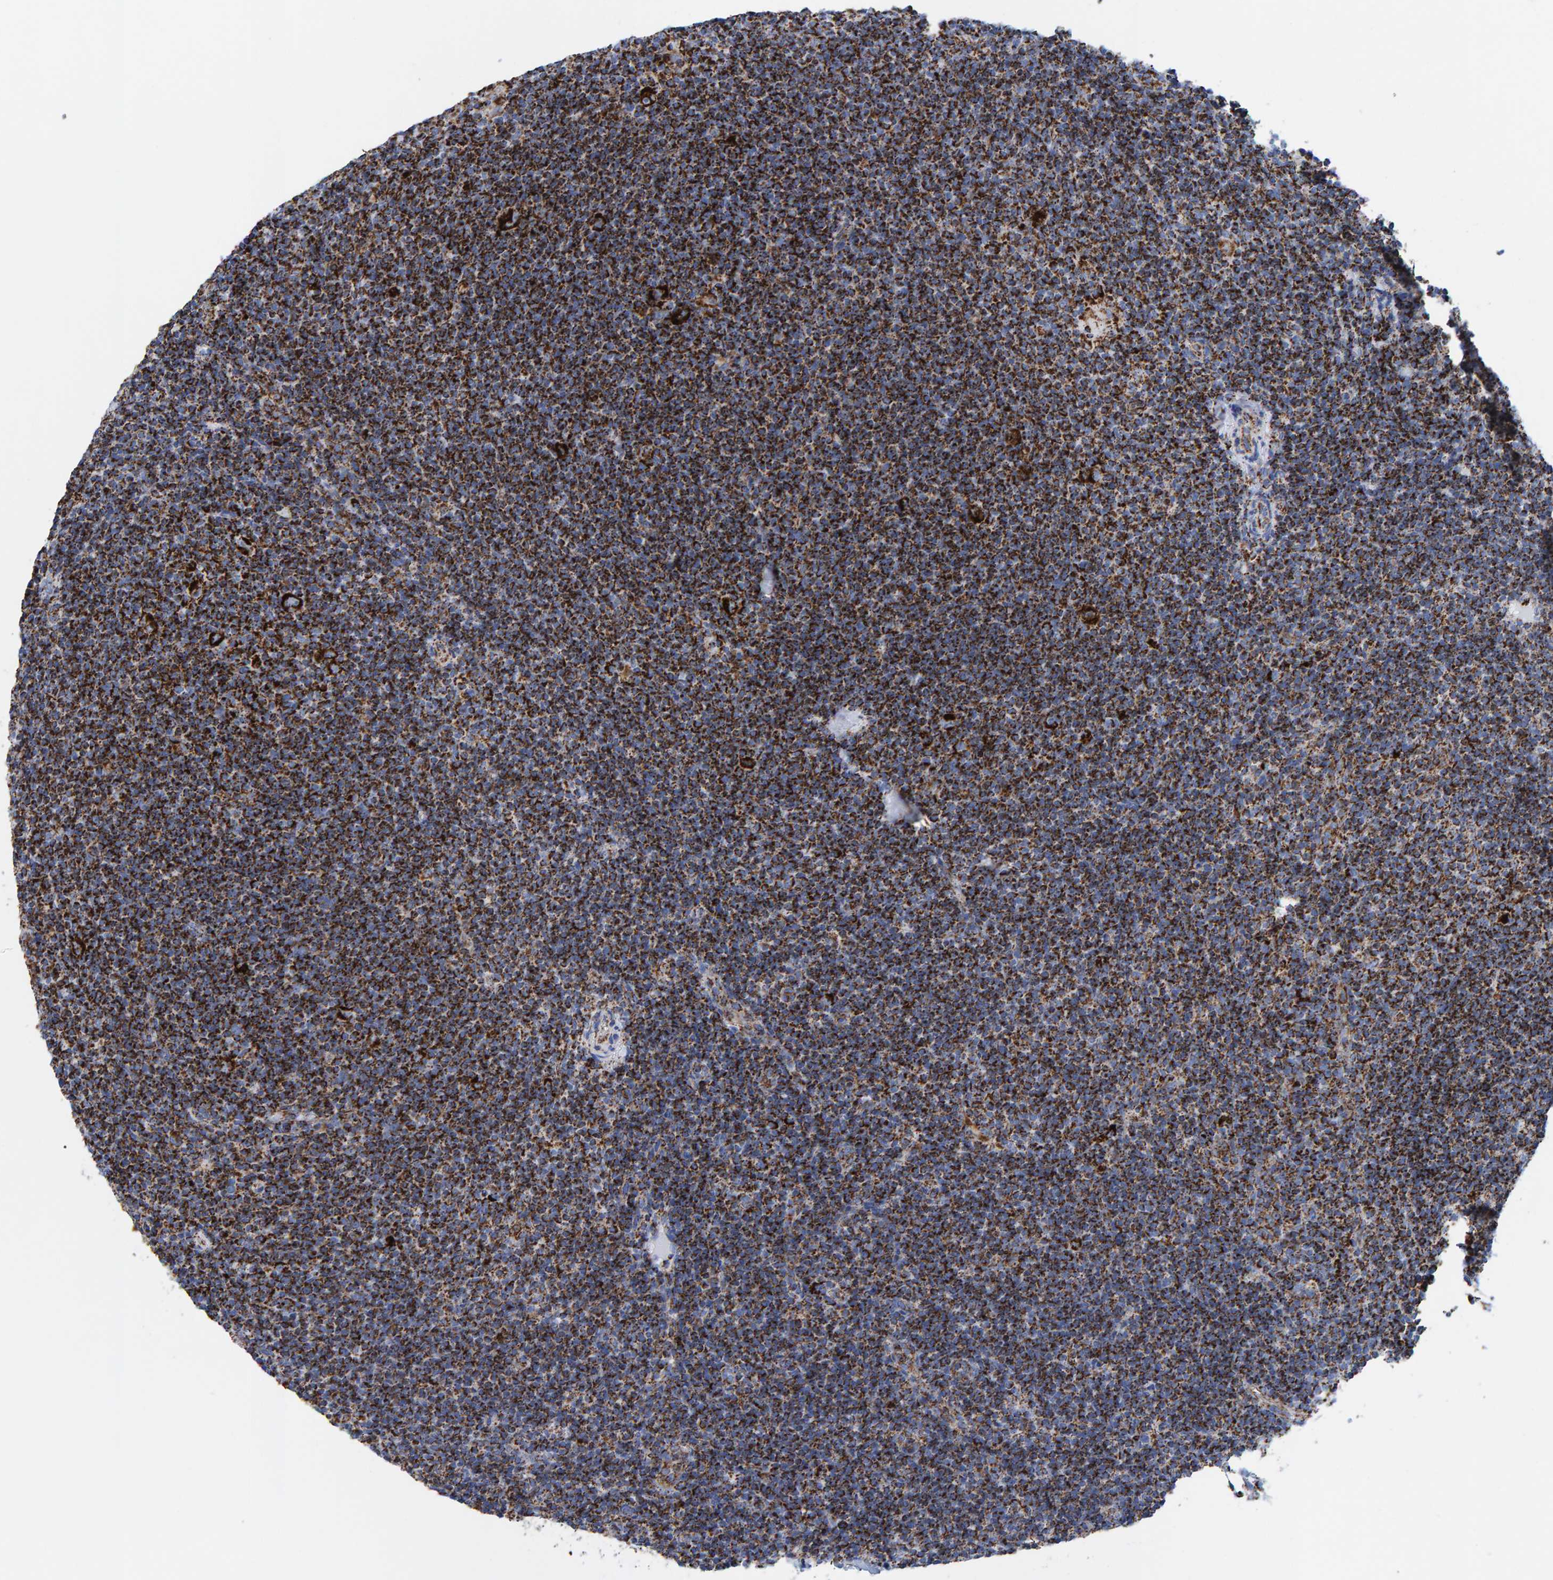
{"staining": {"intensity": "strong", "quantity": ">75%", "location": "cytoplasmic/membranous"}, "tissue": "lymphoma", "cell_type": "Tumor cells", "image_type": "cancer", "snomed": [{"axis": "morphology", "description": "Hodgkin's disease, NOS"}, {"axis": "topography", "description": "Lymph node"}], "caption": "Lymphoma stained with a brown dye shows strong cytoplasmic/membranous positive staining in about >75% of tumor cells.", "gene": "ENSG00000262660", "patient": {"sex": "female", "age": 57}}